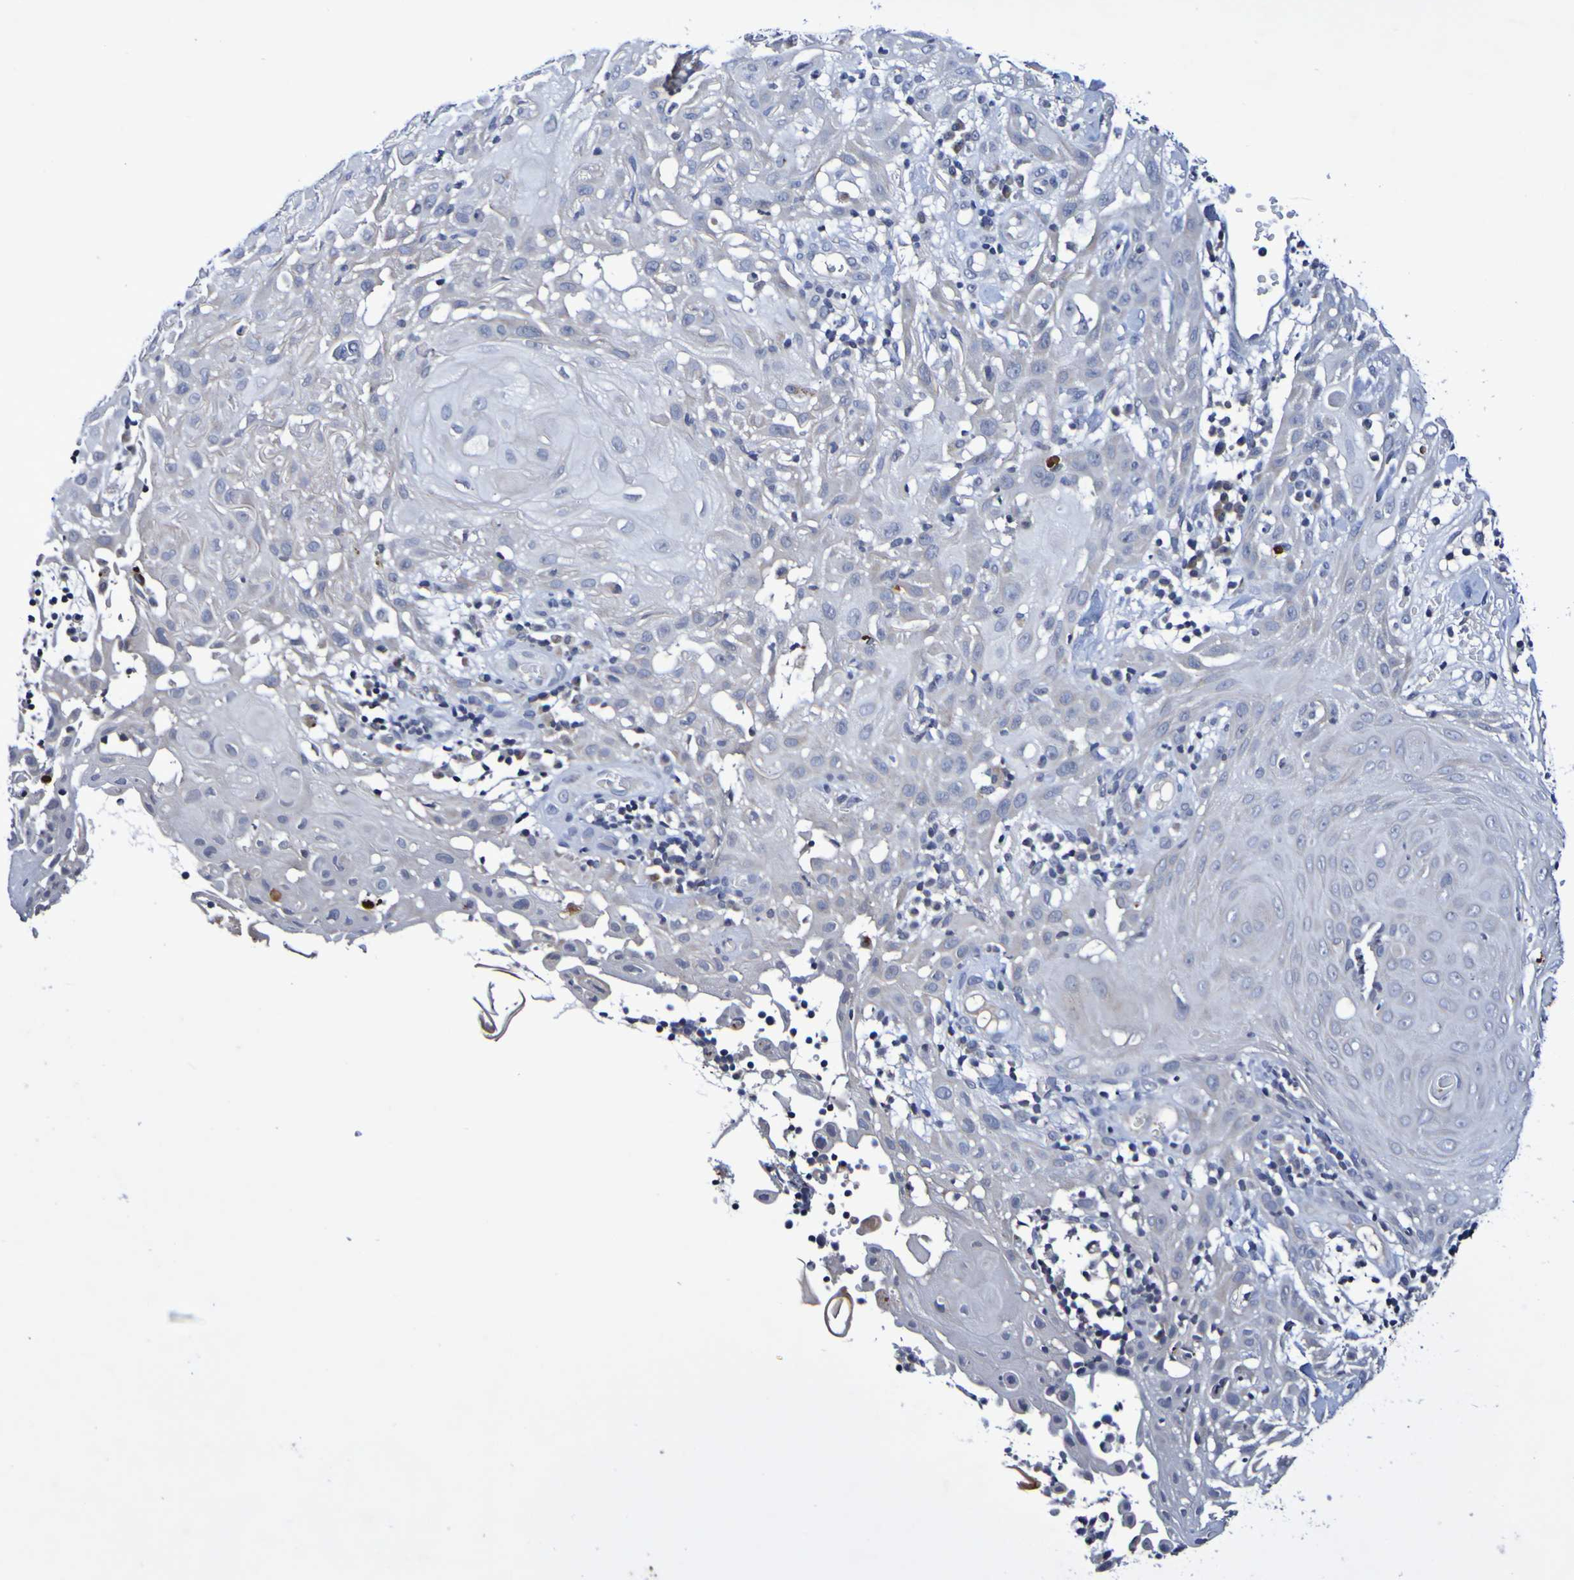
{"staining": {"intensity": "negative", "quantity": "none", "location": "none"}, "tissue": "skin cancer", "cell_type": "Tumor cells", "image_type": "cancer", "snomed": [{"axis": "morphology", "description": "Squamous cell carcinoma, NOS"}, {"axis": "topography", "description": "Skin"}], "caption": "Tumor cells are negative for brown protein staining in skin squamous cell carcinoma.", "gene": "PTP4A2", "patient": {"sex": "male", "age": 24}}